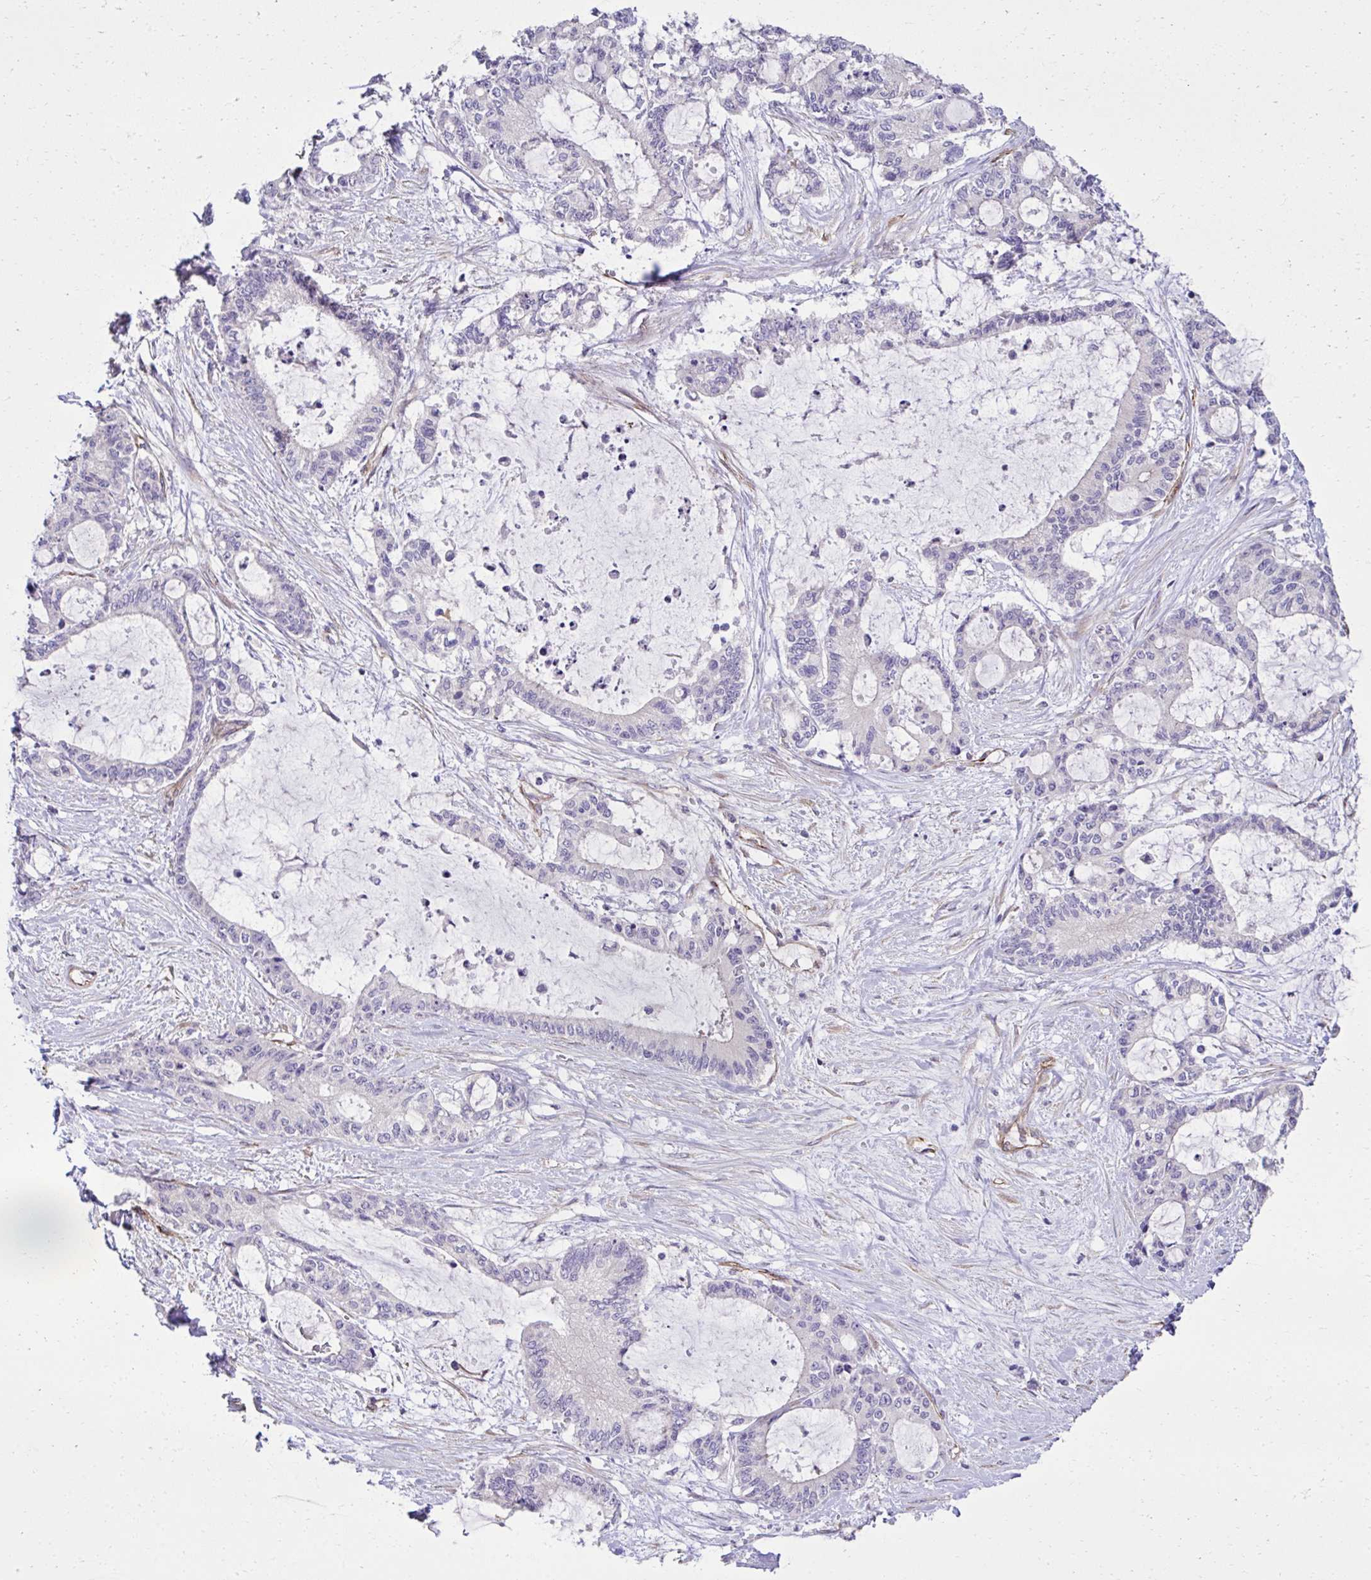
{"staining": {"intensity": "negative", "quantity": "none", "location": "none"}, "tissue": "liver cancer", "cell_type": "Tumor cells", "image_type": "cancer", "snomed": [{"axis": "morphology", "description": "Normal tissue, NOS"}, {"axis": "morphology", "description": "Cholangiocarcinoma"}, {"axis": "topography", "description": "Liver"}, {"axis": "topography", "description": "Peripheral nerve tissue"}], "caption": "There is no significant positivity in tumor cells of cholangiocarcinoma (liver).", "gene": "TRIM52", "patient": {"sex": "female", "age": 73}}